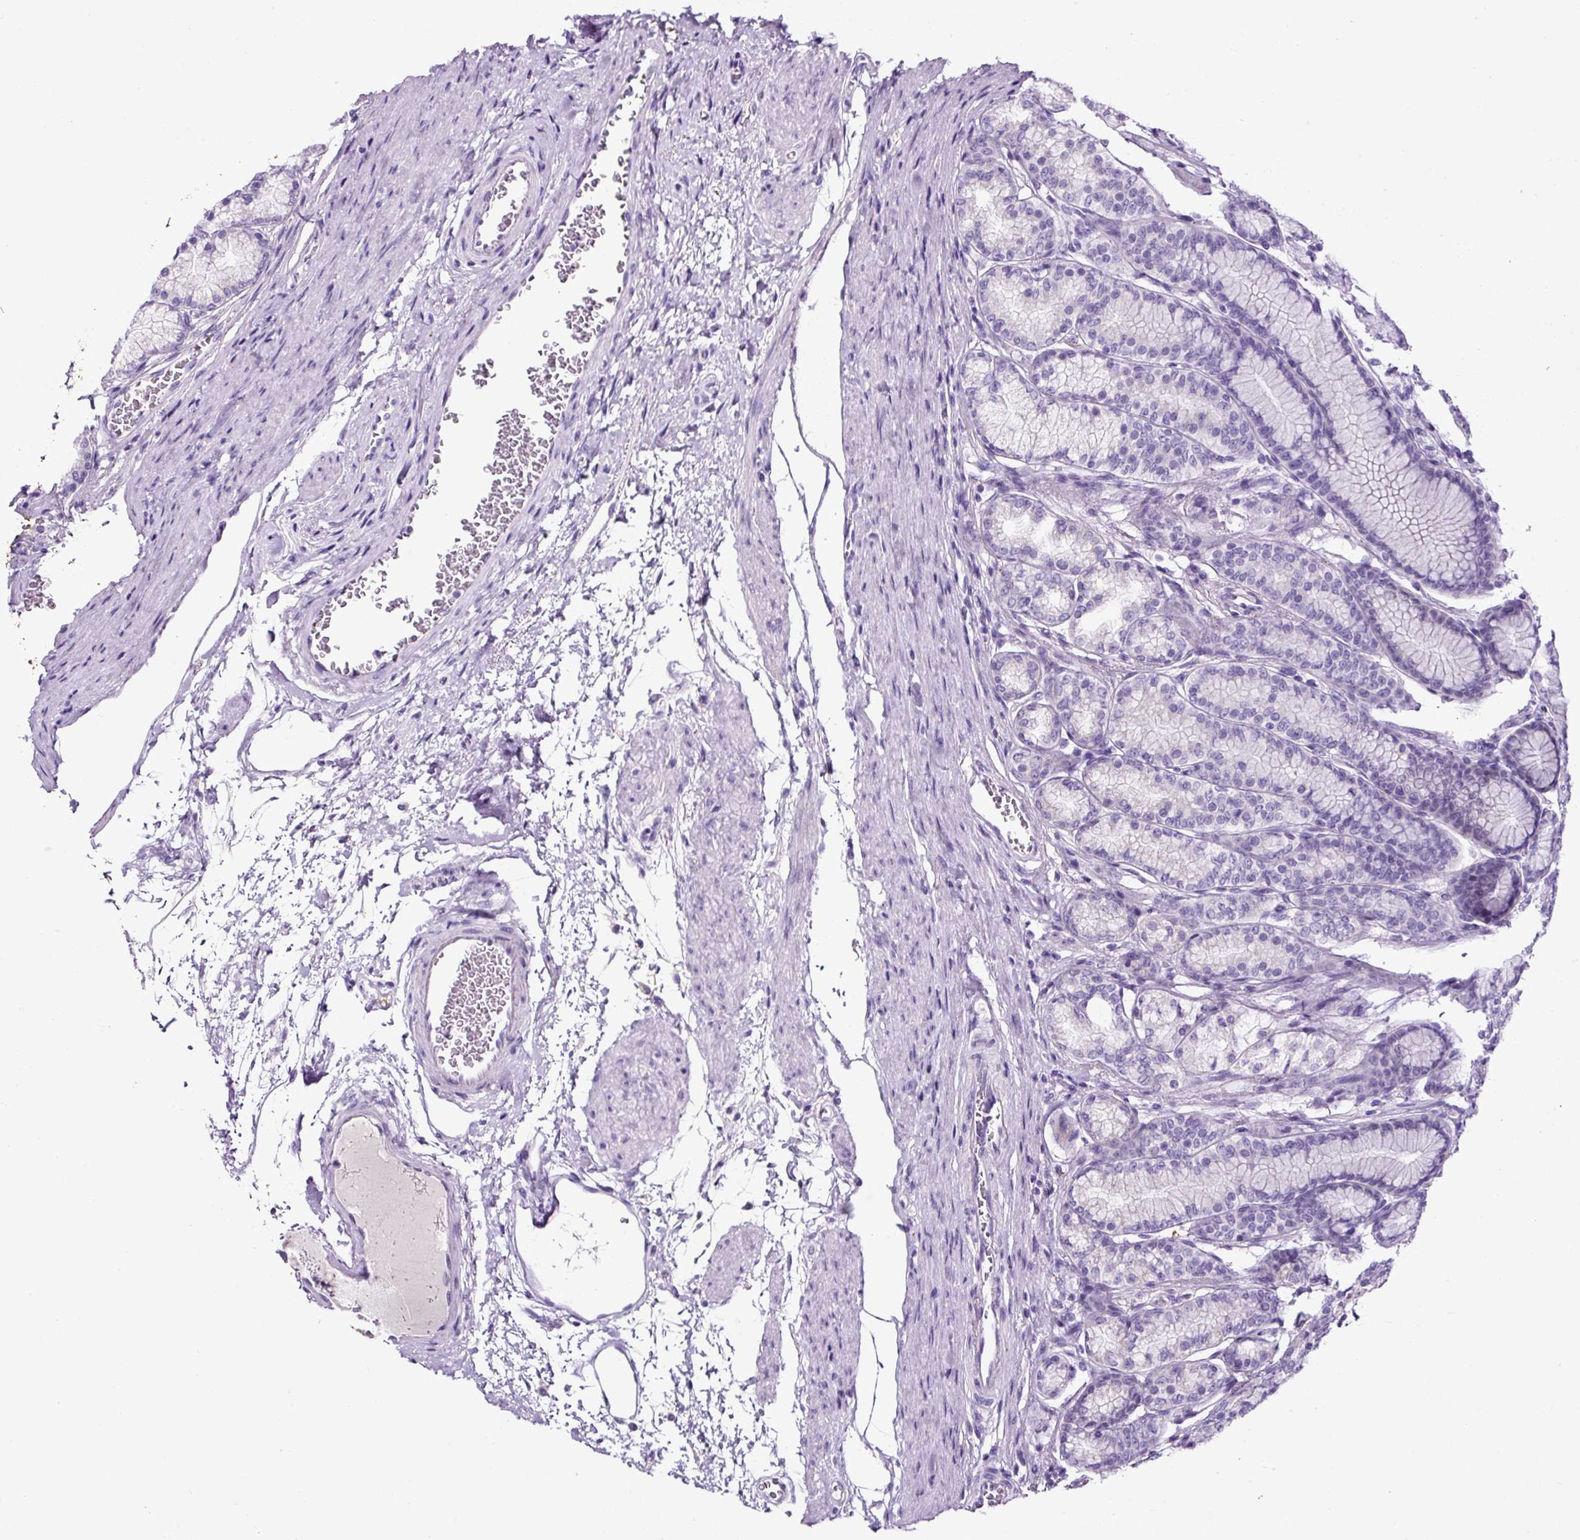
{"staining": {"intensity": "negative", "quantity": "none", "location": "none"}, "tissue": "stomach", "cell_type": "Glandular cells", "image_type": "normal", "snomed": [{"axis": "morphology", "description": "Normal tissue, NOS"}, {"axis": "morphology", "description": "Adenocarcinoma, NOS"}, {"axis": "morphology", "description": "Adenocarcinoma, High grade"}, {"axis": "topography", "description": "Stomach, upper"}, {"axis": "topography", "description": "Stomach"}], "caption": "The IHC histopathology image has no significant positivity in glandular cells of stomach. (DAB immunohistochemistry visualized using brightfield microscopy, high magnification).", "gene": "SP8", "patient": {"sex": "female", "age": 65}}